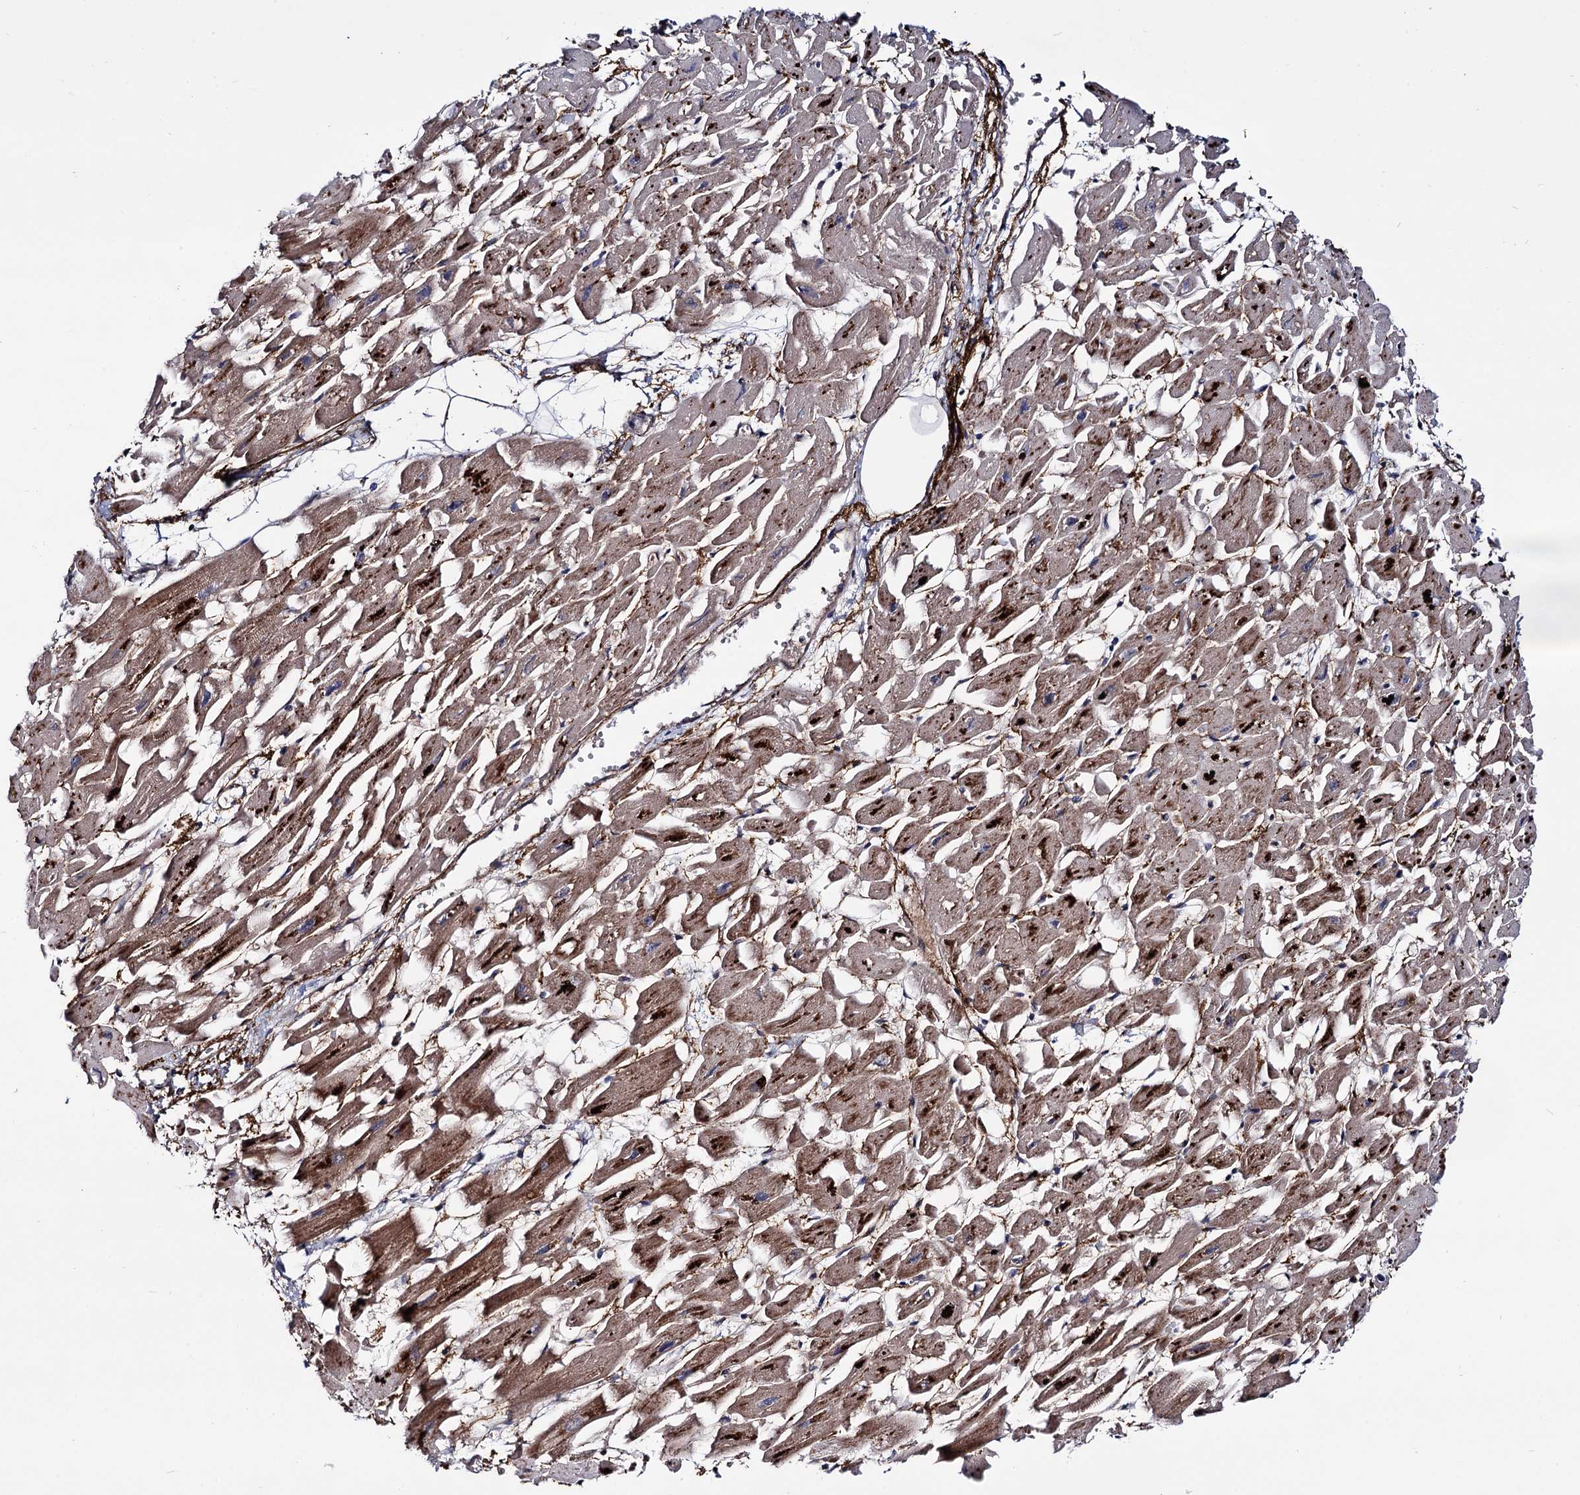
{"staining": {"intensity": "moderate", "quantity": ">75%", "location": "cytoplasmic/membranous"}, "tissue": "heart muscle", "cell_type": "Cardiomyocytes", "image_type": "normal", "snomed": [{"axis": "morphology", "description": "Normal tissue, NOS"}, {"axis": "topography", "description": "Heart"}], "caption": "The immunohistochemical stain labels moderate cytoplasmic/membranous positivity in cardiomyocytes of normal heart muscle.", "gene": "MICAL2", "patient": {"sex": "female", "age": 64}}